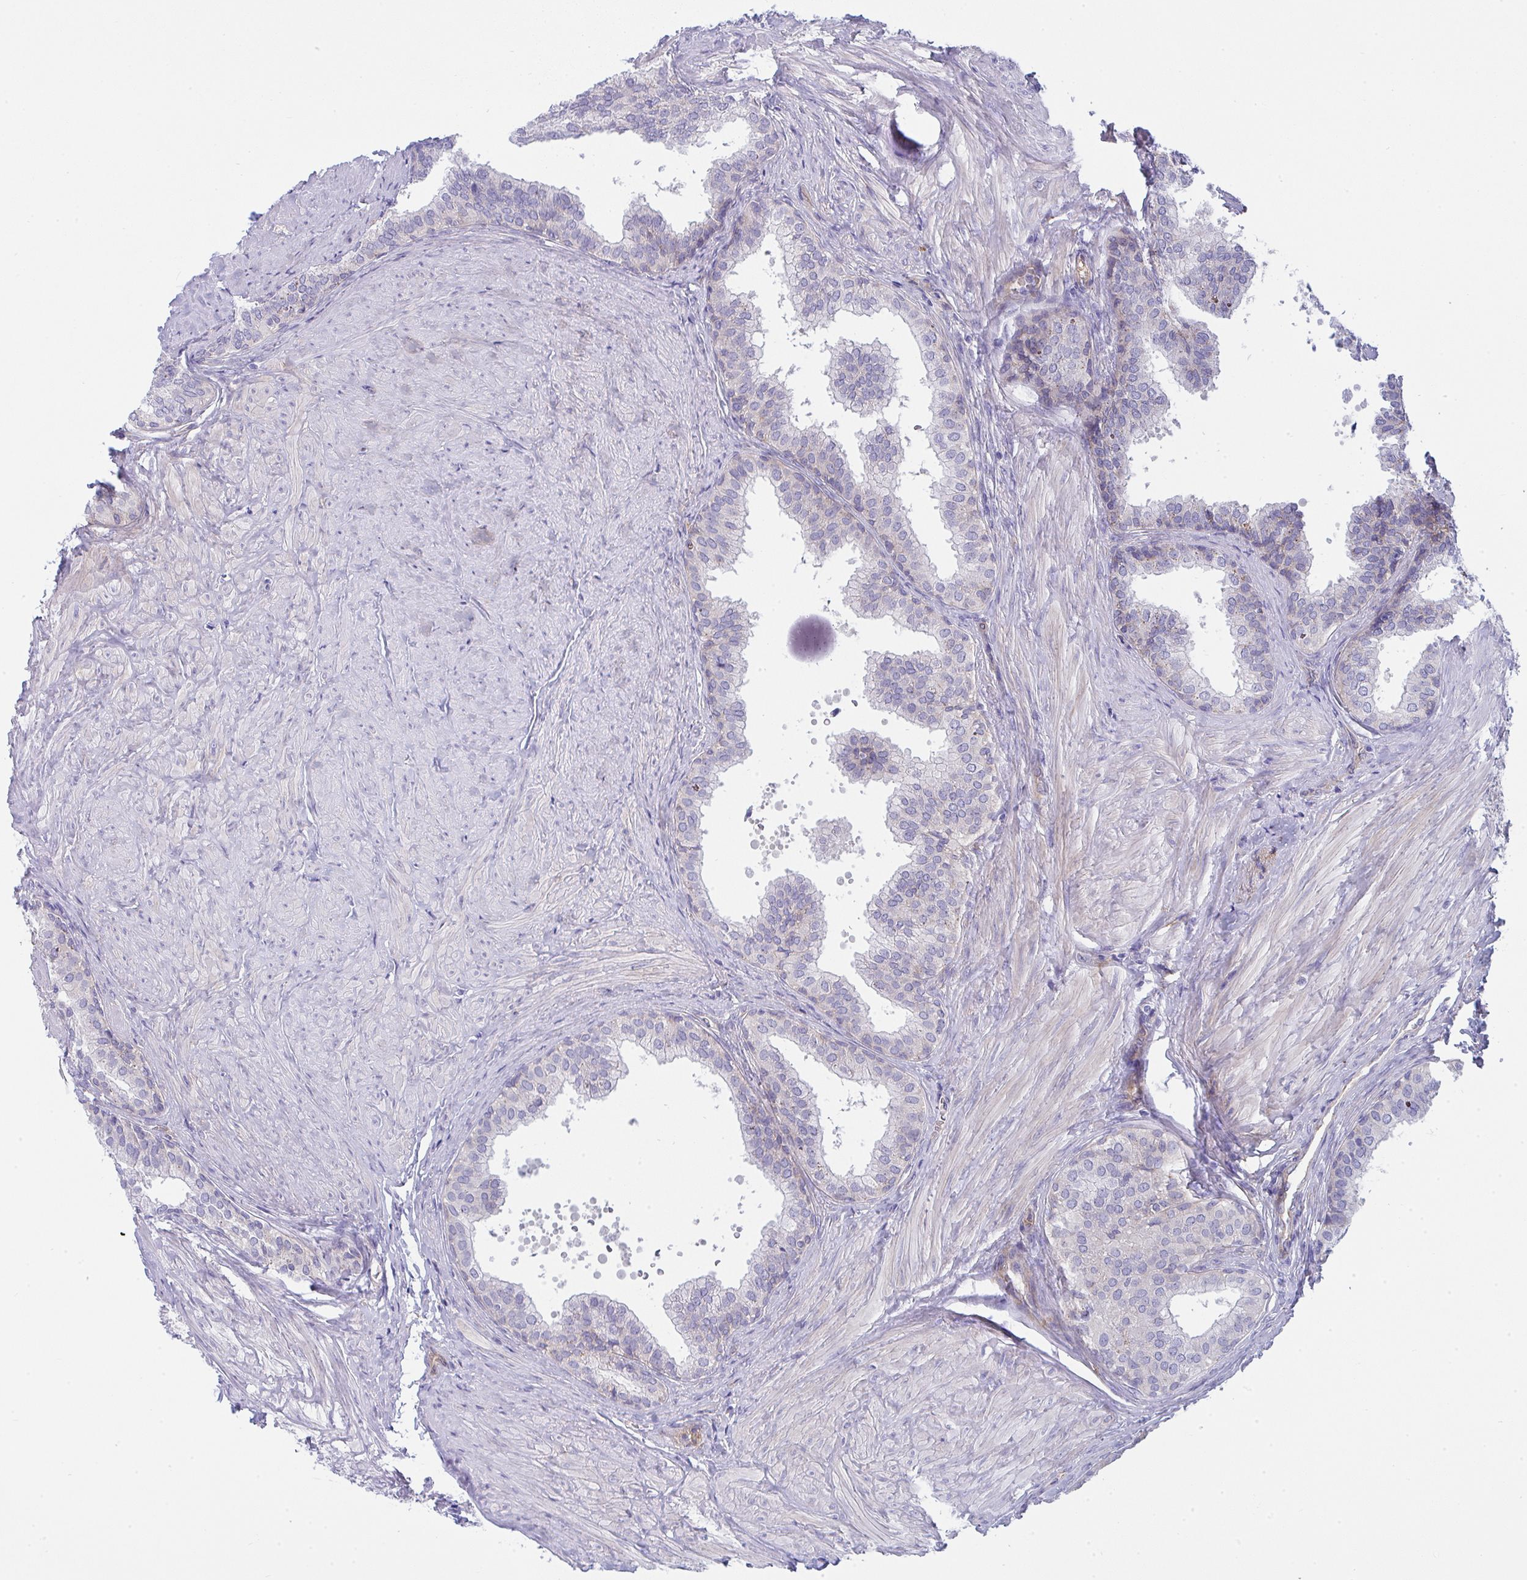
{"staining": {"intensity": "moderate", "quantity": "25%-75%", "location": "cytoplasmic/membranous"}, "tissue": "prostate", "cell_type": "Glandular cells", "image_type": "normal", "snomed": [{"axis": "morphology", "description": "Normal tissue, NOS"}, {"axis": "topography", "description": "Prostate"}, {"axis": "topography", "description": "Peripheral nerve tissue"}], "caption": "Glandular cells reveal moderate cytoplasmic/membranous expression in approximately 25%-75% of cells in normal prostate. Nuclei are stained in blue.", "gene": "GAB1", "patient": {"sex": "male", "age": 55}}